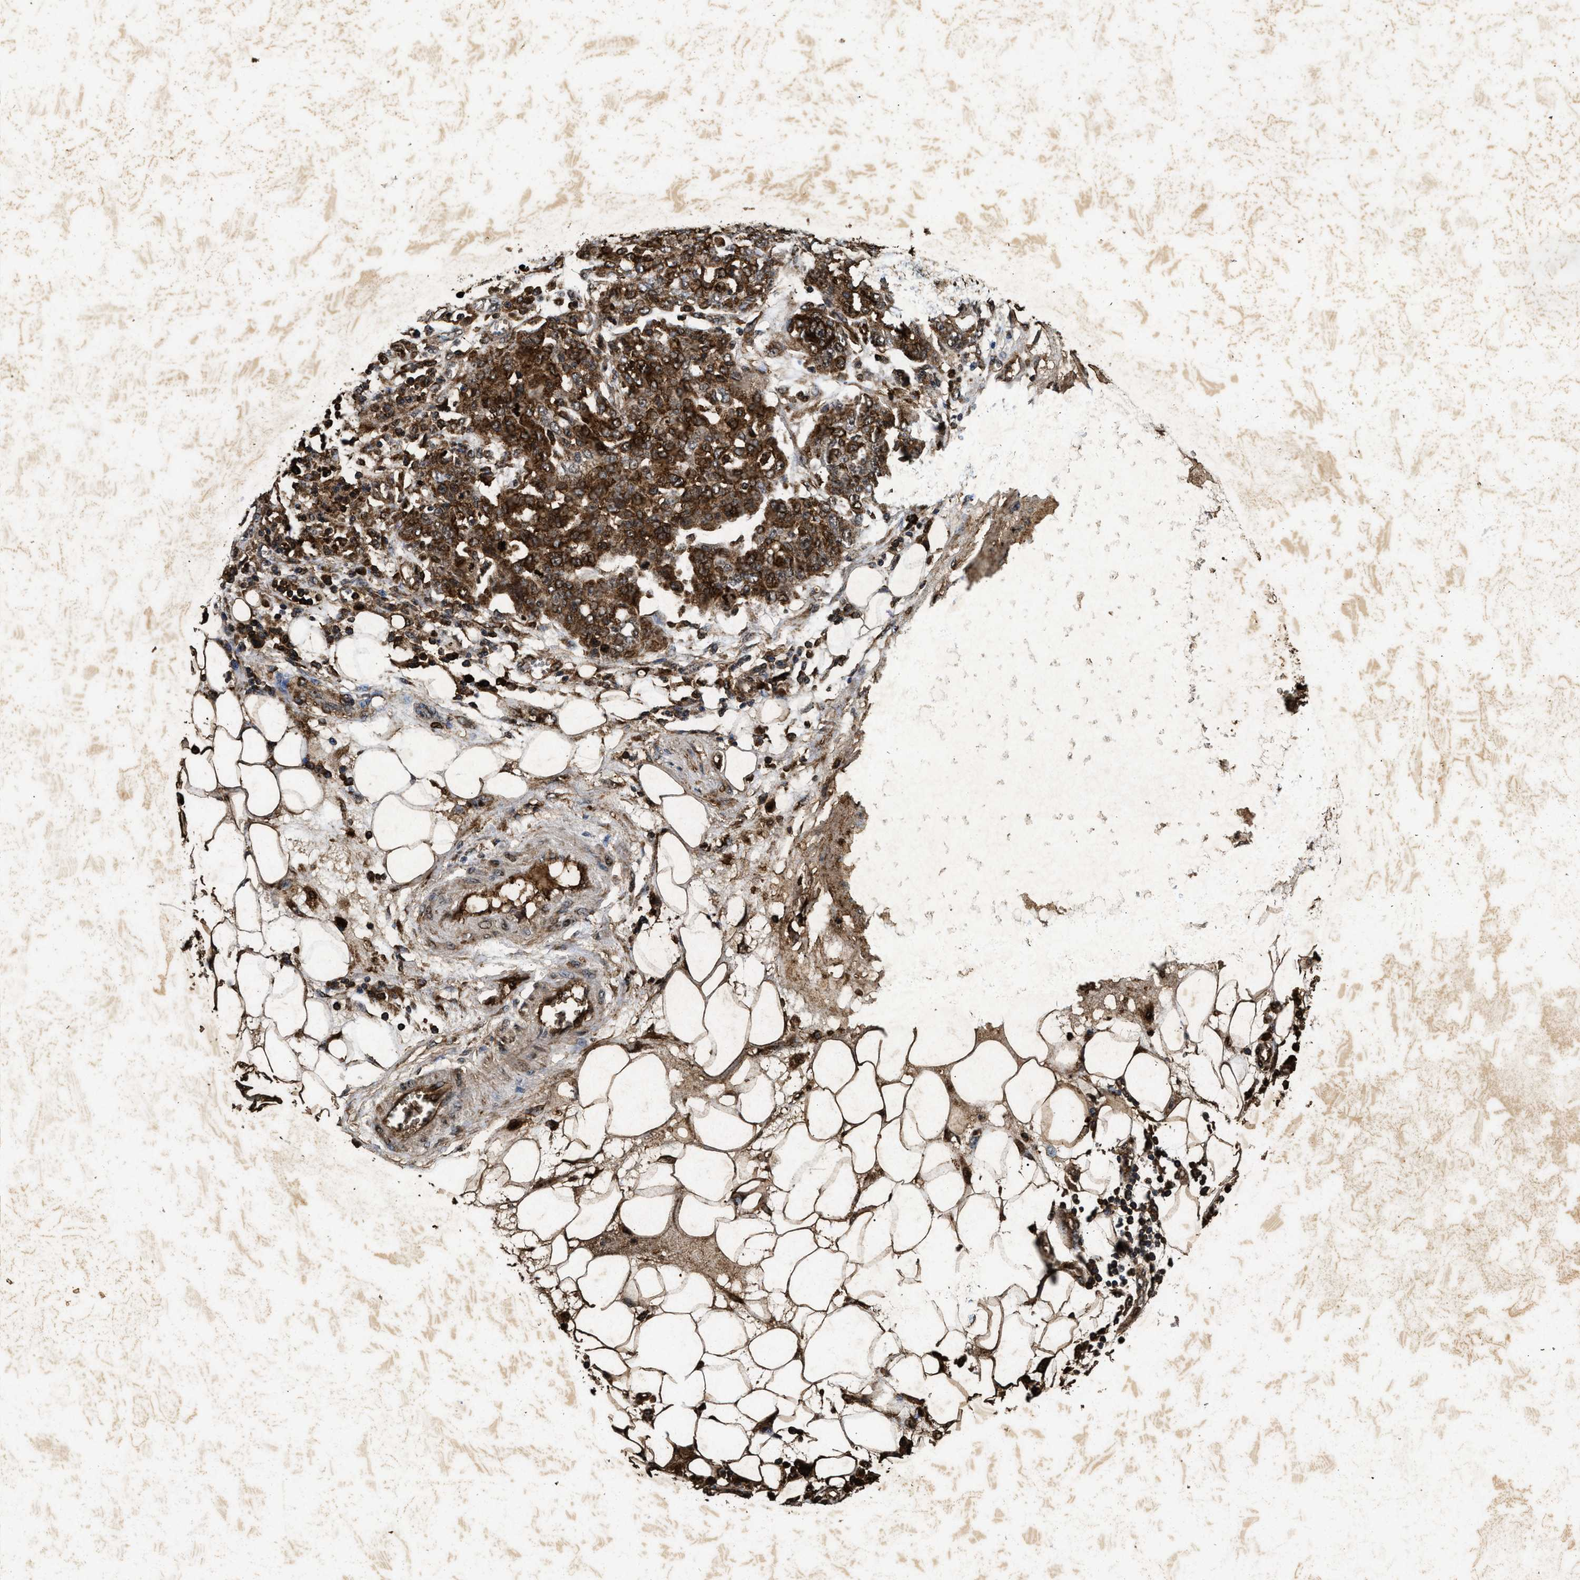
{"staining": {"intensity": "strong", "quantity": ">75%", "location": "cytoplasmic/membranous"}, "tissue": "ovarian cancer", "cell_type": "Tumor cells", "image_type": "cancer", "snomed": [{"axis": "morphology", "description": "Cystadenocarcinoma, serous, NOS"}, {"axis": "topography", "description": "Soft tissue"}, {"axis": "topography", "description": "Ovary"}], "caption": "A brown stain labels strong cytoplasmic/membranous staining of a protein in ovarian cancer tumor cells. (brown staining indicates protein expression, while blue staining denotes nuclei).", "gene": "ACOX1", "patient": {"sex": "female", "age": 57}}